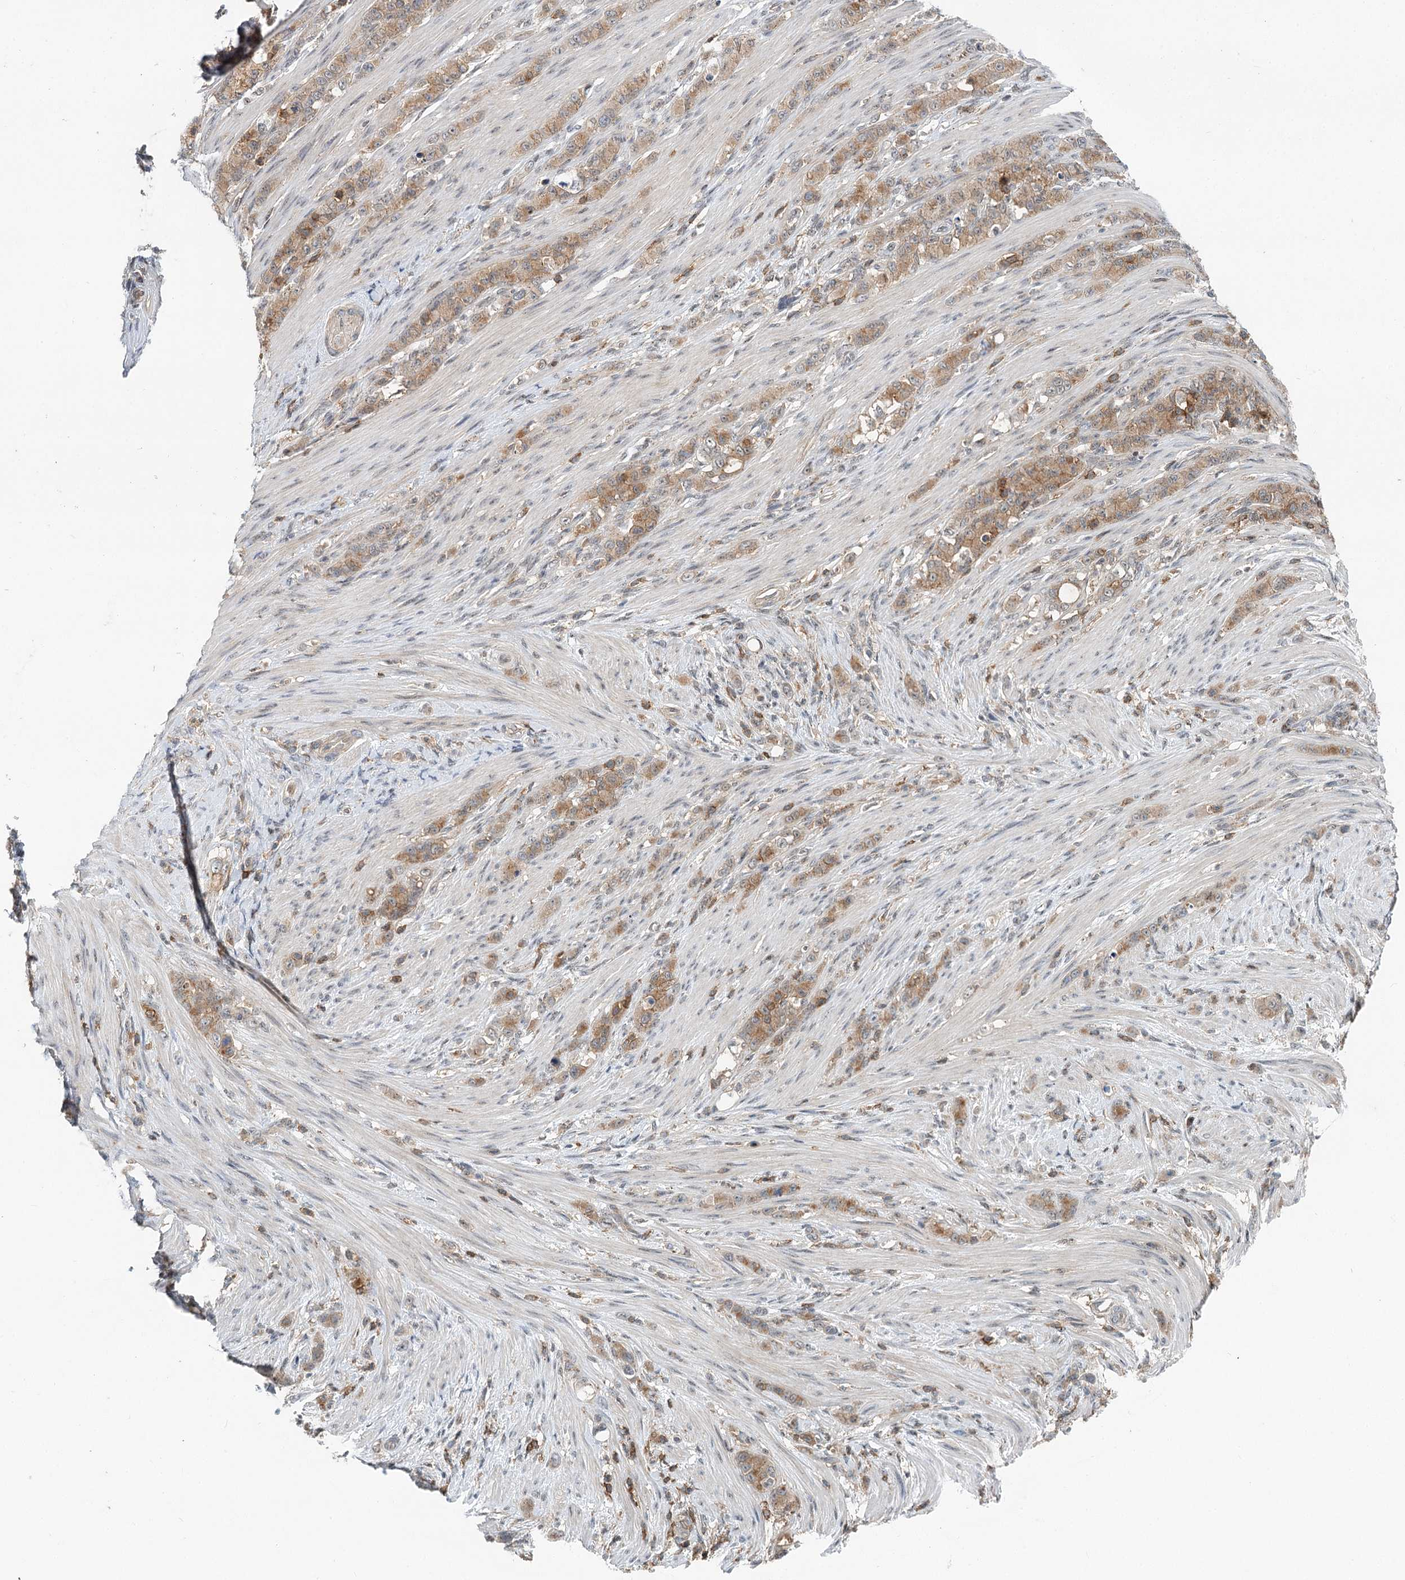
{"staining": {"intensity": "moderate", "quantity": ">75%", "location": "cytoplasmic/membranous"}, "tissue": "stomach cancer", "cell_type": "Tumor cells", "image_type": "cancer", "snomed": [{"axis": "morphology", "description": "Adenocarcinoma, NOS"}, {"axis": "topography", "description": "Stomach"}], "caption": "Immunohistochemistry (DAB (3,3'-diaminobenzidine)) staining of stomach cancer displays moderate cytoplasmic/membranous protein positivity in about >75% of tumor cells.", "gene": "CDC42SE2", "patient": {"sex": "female", "age": 79}}